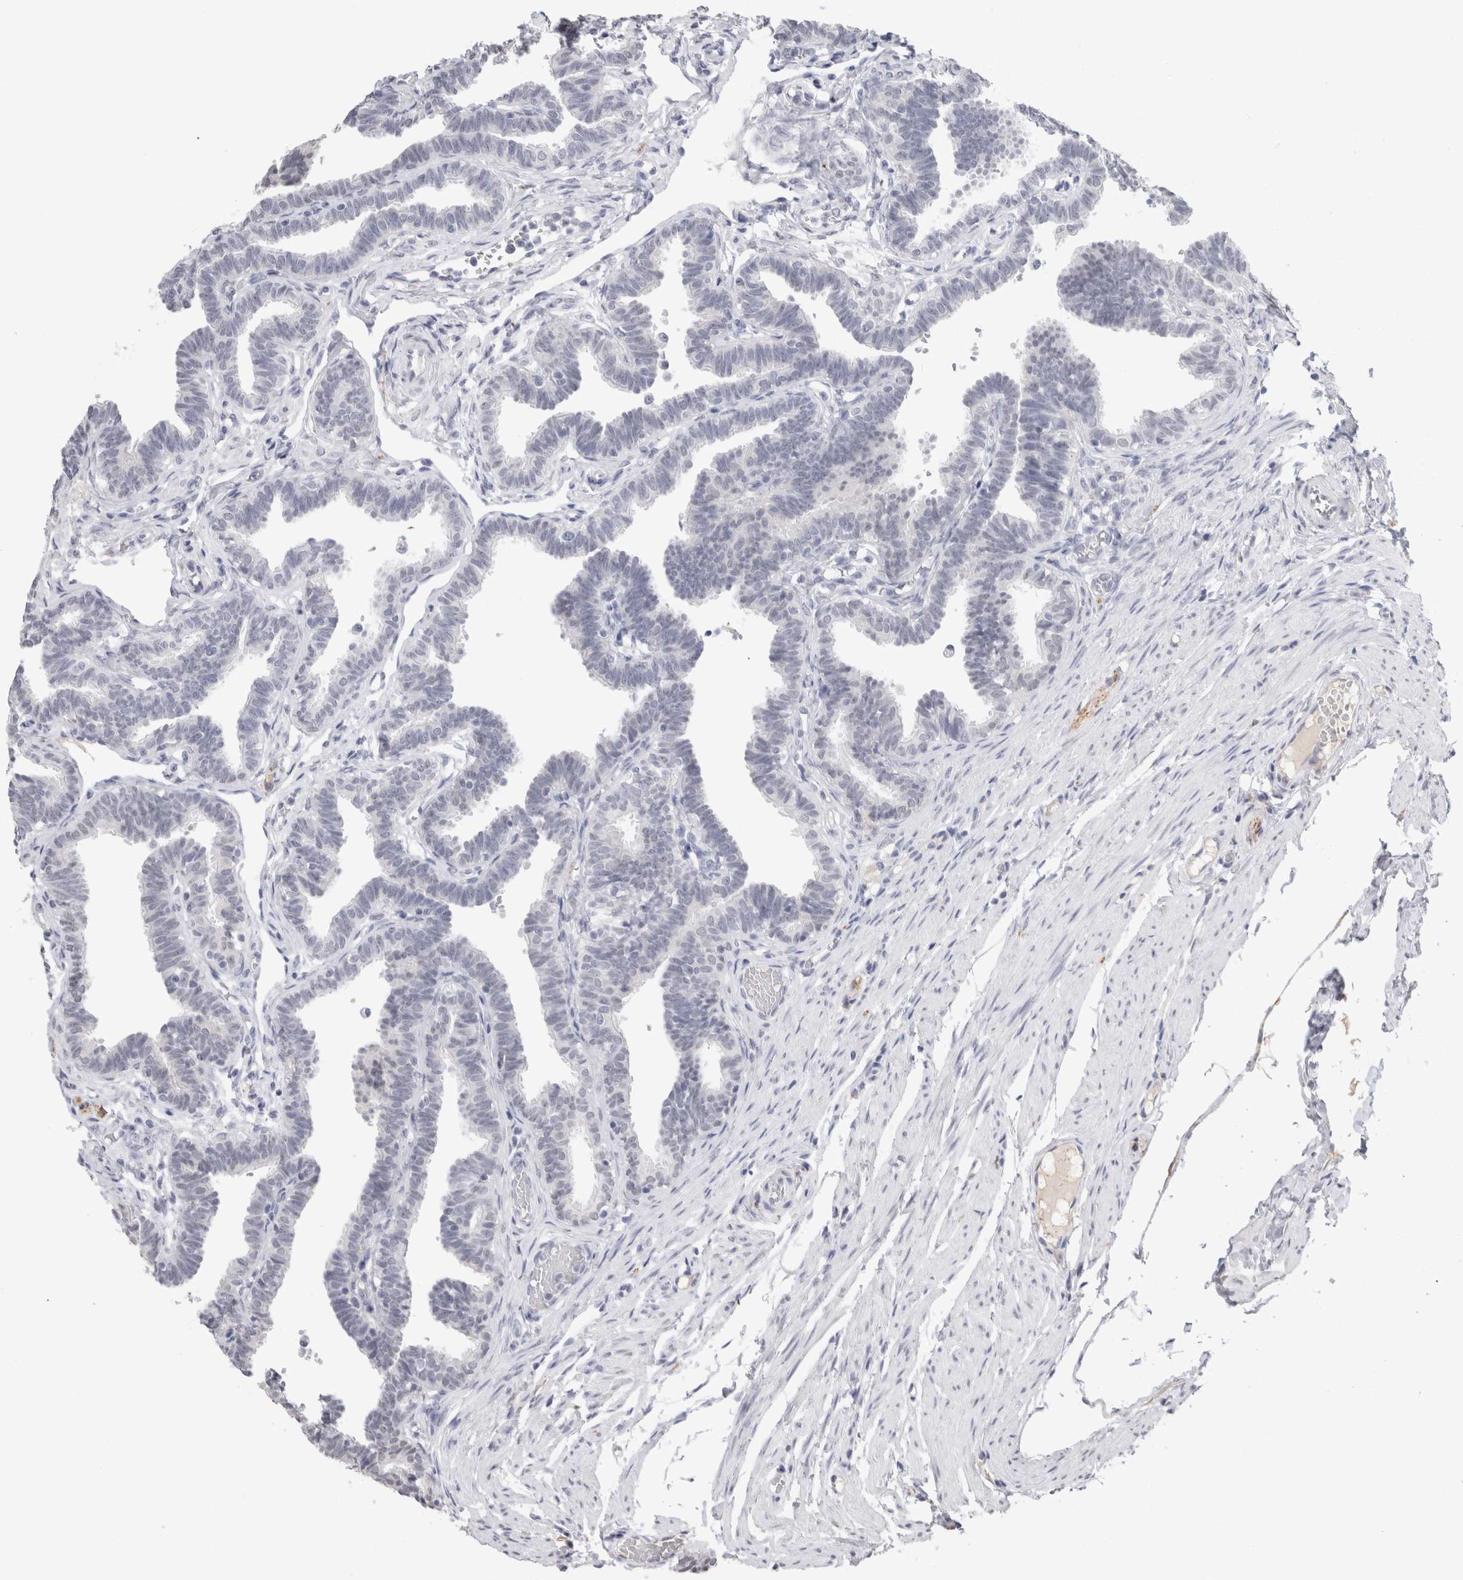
{"staining": {"intensity": "weak", "quantity": "<25%", "location": "cytoplasmic/membranous"}, "tissue": "fallopian tube", "cell_type": "Glandular cells", "image_type": "normal", "snomed": [{"axis": "morphology", "description": "Normal tissue, NOS"}, {"axis": "topography", "description": "Fallopian tube"}, {"axis": "topography", "description": "Ovary"}], "caption": "Glandular cells are negative for protein expression in unremarkable human fallopian tube. The staining is performed using DAB brown chromogen with nuclei counter-stained in using hematoxylin.", "gene": "CADM3", "patient": {"sex": "female", "age": 23}}